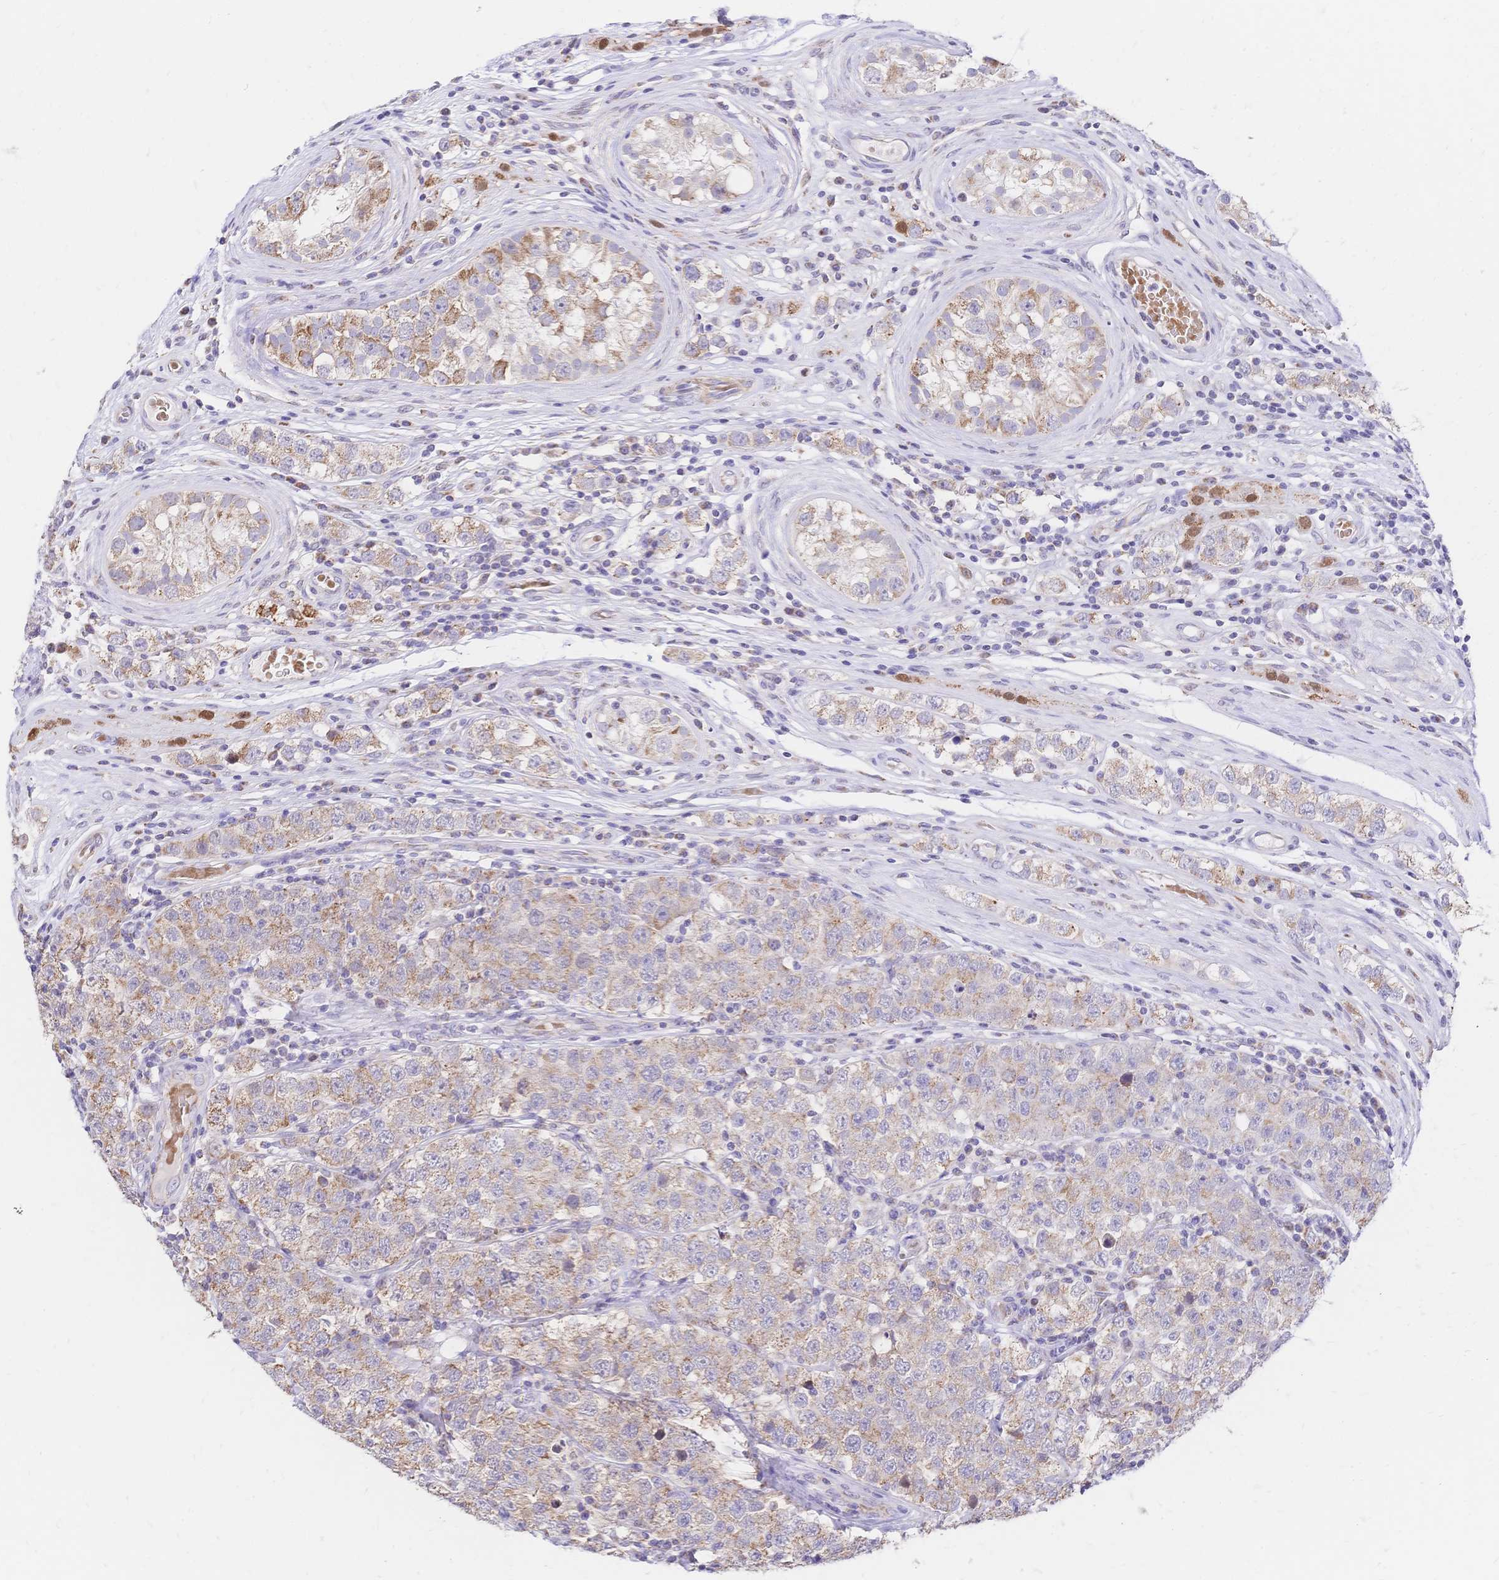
{"staining": {"intensity": "weak", "quantity": ">75%", "location": "cytoplasmic/membranous"}, "tissue": "testis cancer", "cell_type": "Tumor cells", "image_type": "cancer", "snomed": [{"axis": "morphology", "description": "Seminoma, NOS"}, {"axis": "topography", "description": "Testis"}], "caption": "There is low levels of weak cytoplasmic/membranous staining in tumor cells of seminoma (testis), as demonstrated by immunohistochemical staining (brown color).", "gene": "CLEC18B", "patient": {"sex": "male", "age": 34}}